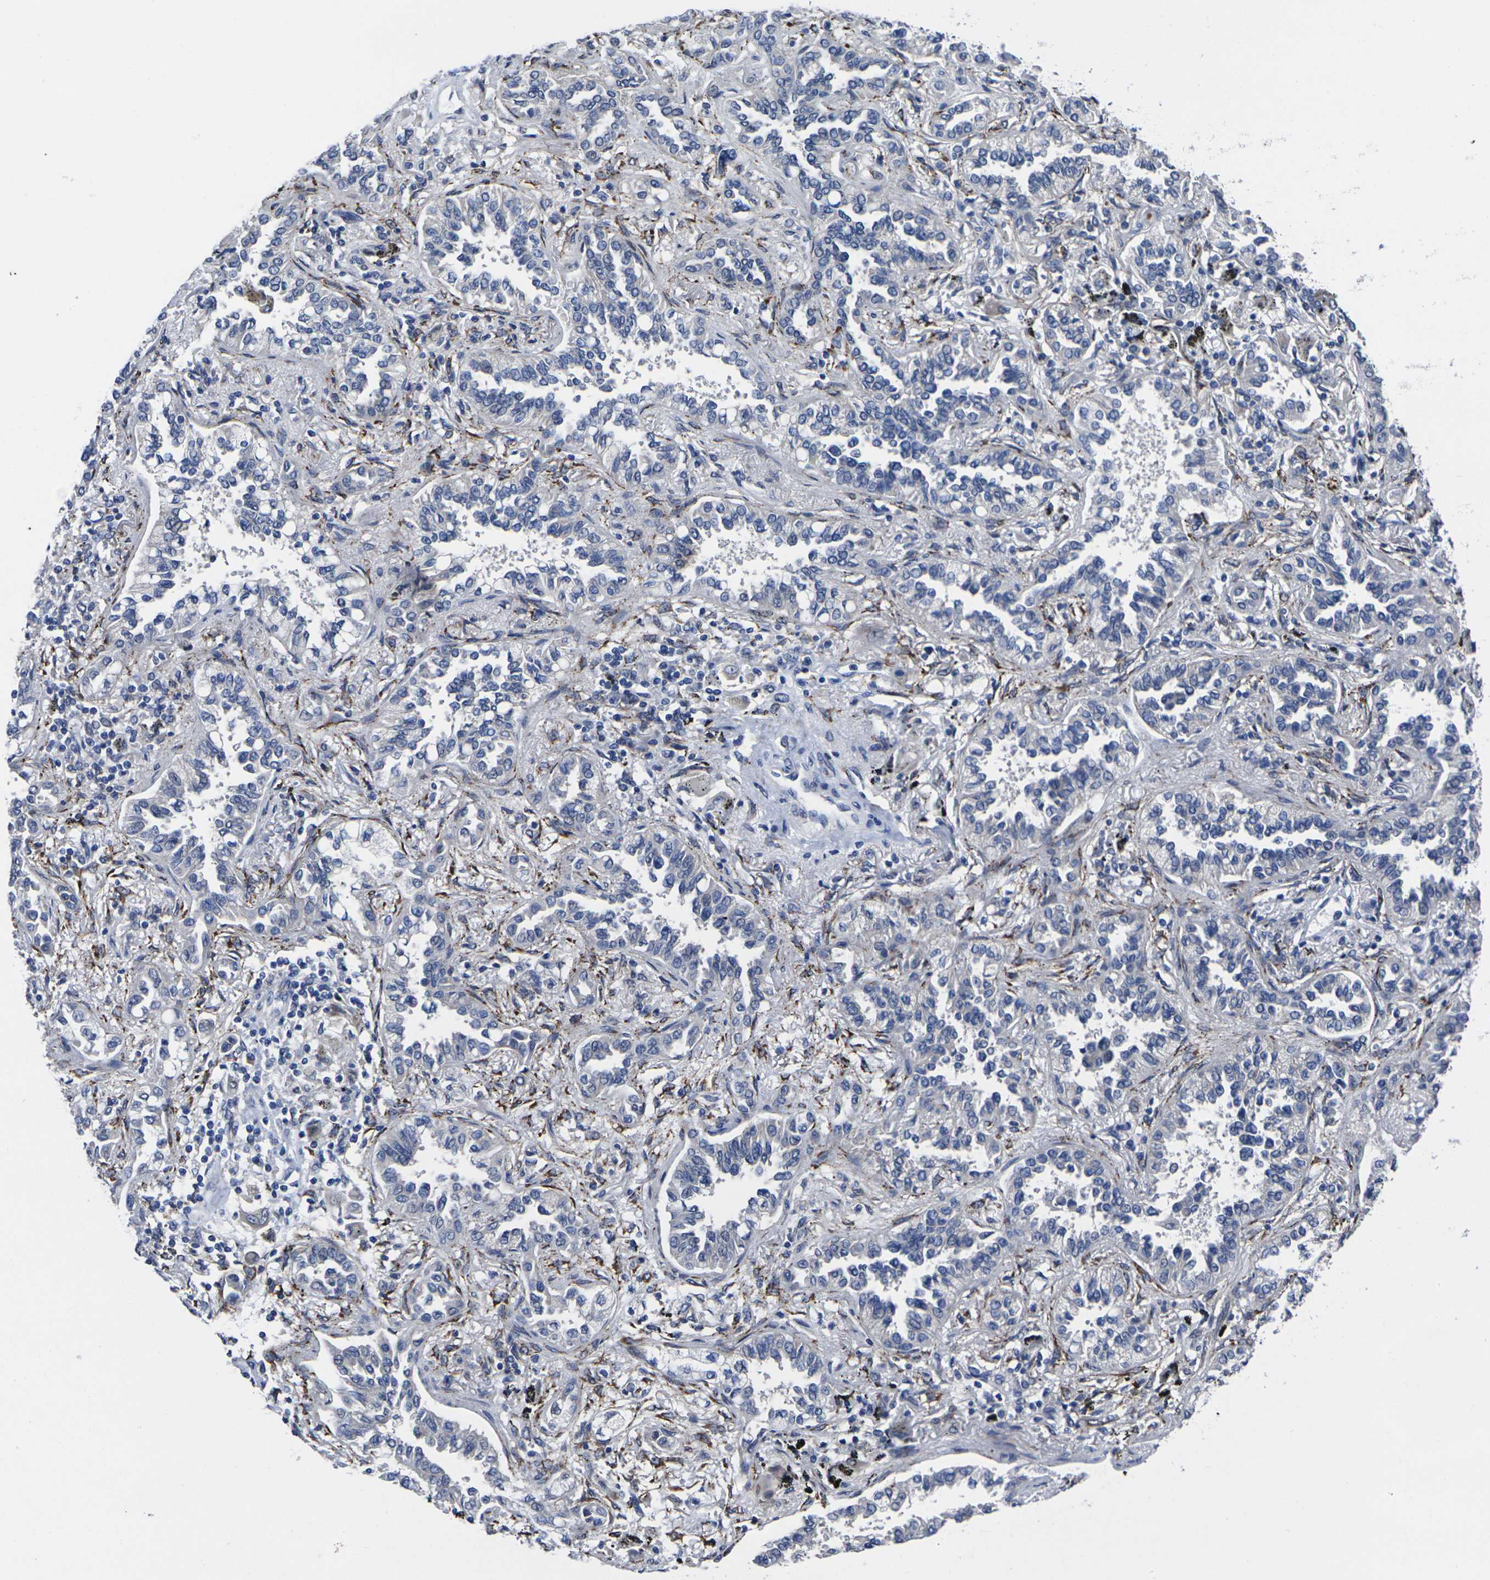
{"staining": {"intensity": "negative", "quantity": "none", "location": "none"}, "tissue": "lung cancer", "cell_type": "Tumor cells", "image_type": "cancer", "snomed": [{"axis": "morphology", "description": "Normal tissue, NOS"}, {"axis": "morphology", "description": "Adenocarcinoma, NOS"}, {"axis": "topography", "description": "Lung"}], "caption": "Immunohistochemistry micrograph of human lung cancer (adenocarcinoma) stained for a protein (brown), which demonstrates no expression in tumor cells.", "gene": "CYP2C8", "patient": {"sex": "male", "age": 59}}